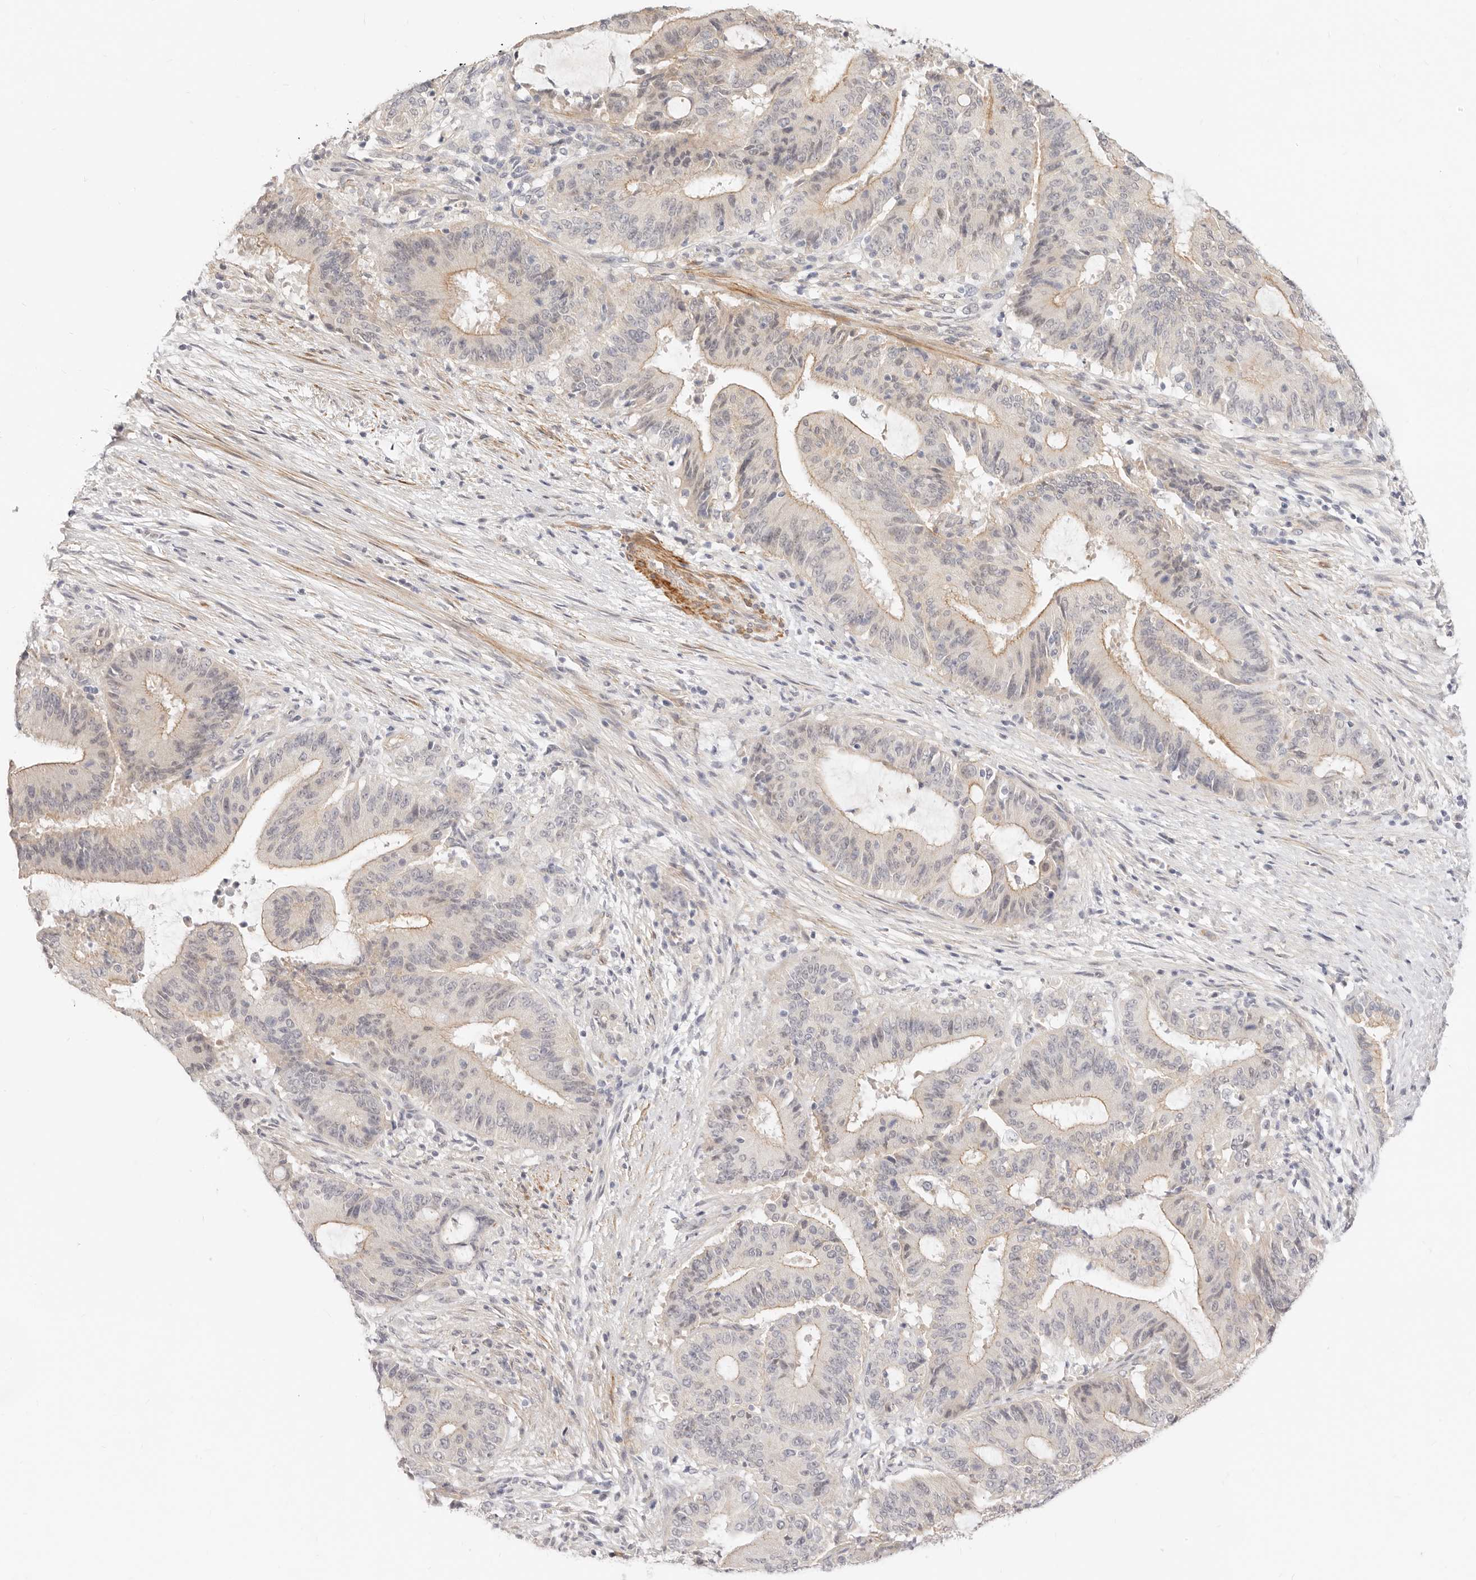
{"staining": {"intensity": "weak", "quantity": "25%-75%", "location": "cytoplasmic/membranous"}, "tissue": "liver cancer", "cell_type": "Tumor cells", "image_type": "cancer", "snomed": [{"axis": "morphology", "description": "Normal tissue, NOS"}, {"axis": "morphology", "description": "Cholangiocarcinoma"}, {"axis": "topography", "description": "Liver"}, {"axis": "topography", "description": "Peripheral nerve tissue"}], "caption": "DAB (3,3'-diaminobenzidine) immunohistochemical staining of liver cancer (cholangiocarcinoma) shows weak cytoplasmic/membranous protein positivity in about 25%-75% of tumor cells. (brown staining indicates protein expression, while blue staining denotes nuclei).", "gene": "UBXN10", "patient": {"sex": "female", "age": 73}}